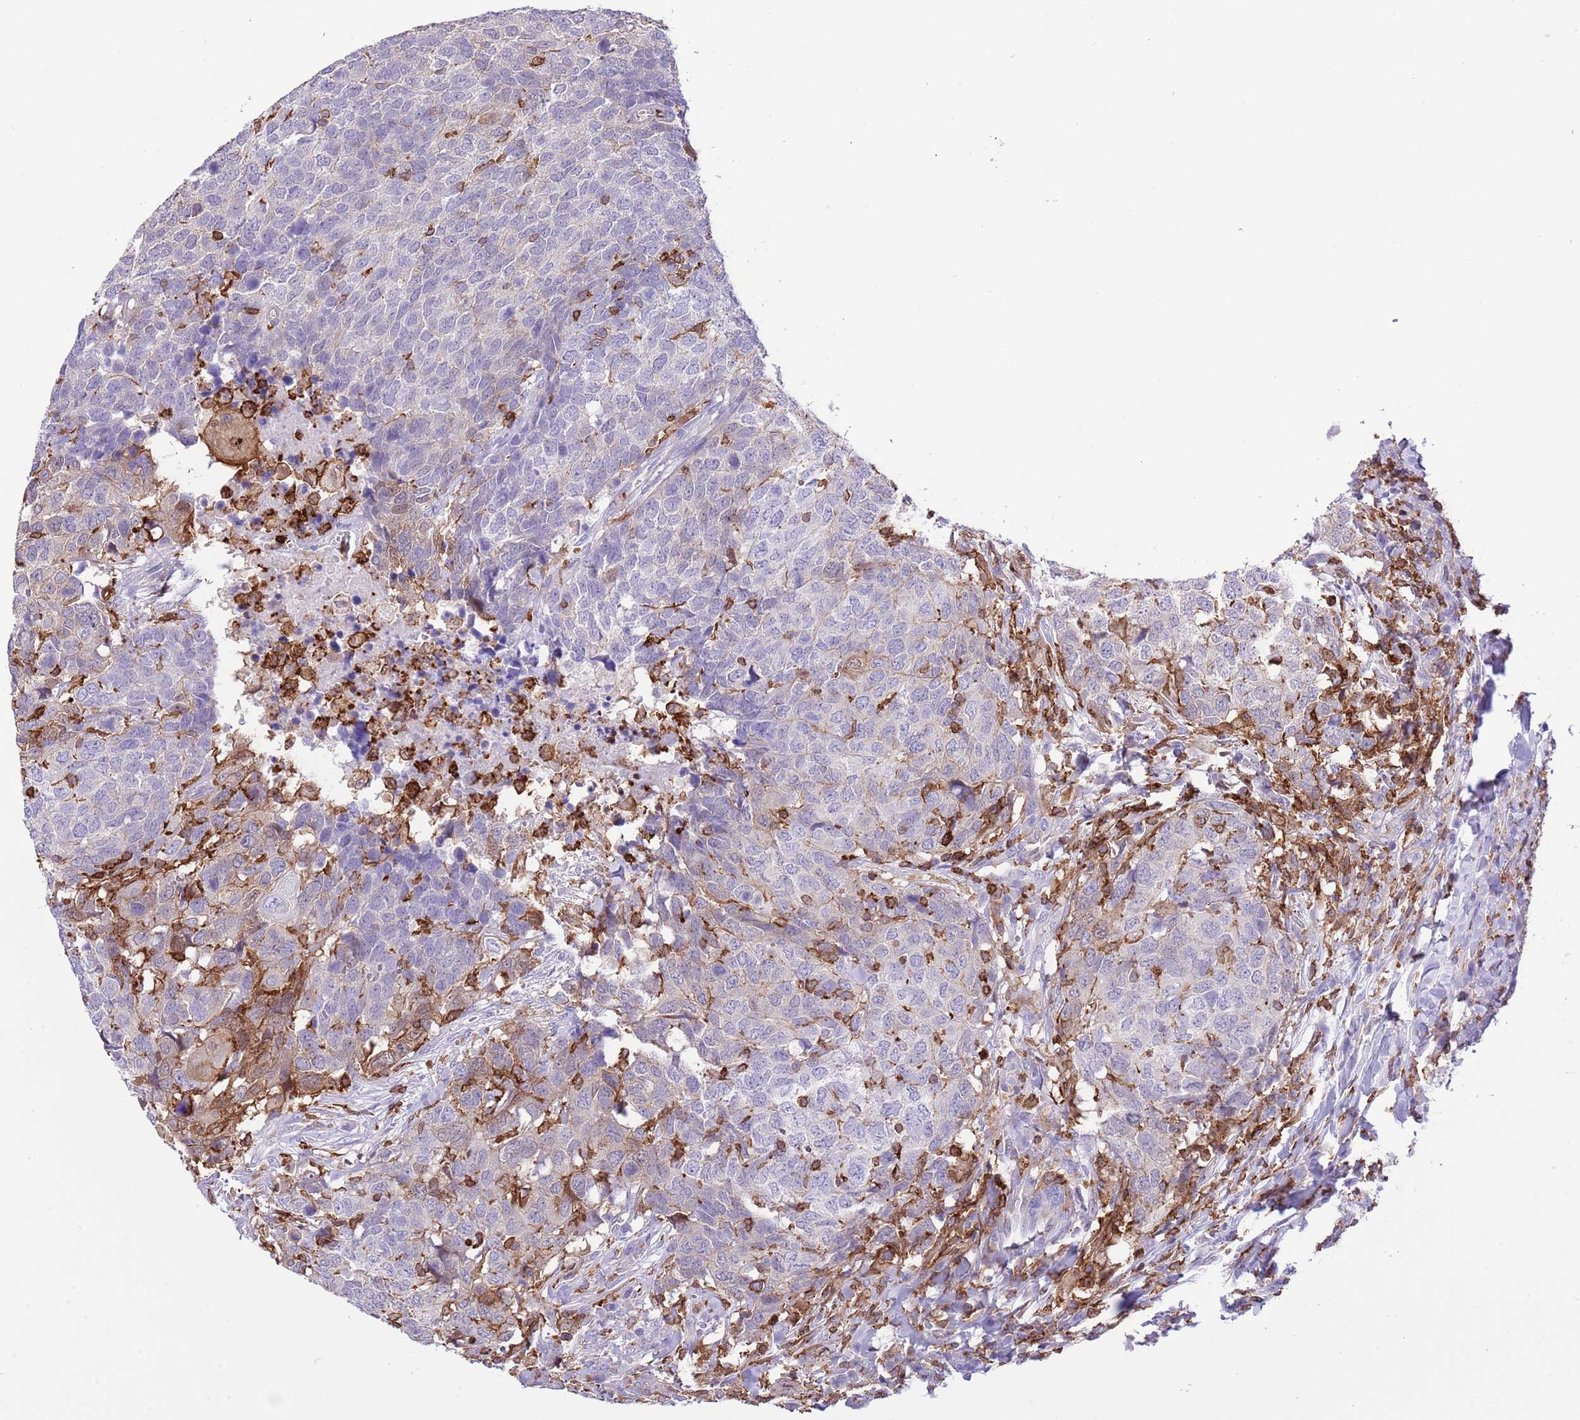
{"staining": {"intensity": "negative", "quantity": "none", "location": "none"}, "tissue": "head and neck cancer", "cell_type": "Tumor cells", "image_type": "cancer", "snomed": [{"axis": "morphology", "description": "Normal tissue, NOS"}, {"axis": "morphology", "description": "Squamous cell carcinoma, NOS"}, {"axis": "topography", "description": "Skeletal muscle"}, {"axis": "topography", "description": "Vascular tissue"}, {"axis": "topography", "description": "Peripheral nerve tissue"}, {"axis": "topography", "description": "Head-Neck"}], "caption": "Immunohistochemistry (IHC) of head and neck cancer exhibits no positivity in tumor cells.", "gene": "EFHD2", "patient": {"sex": "male", "age": 66}}